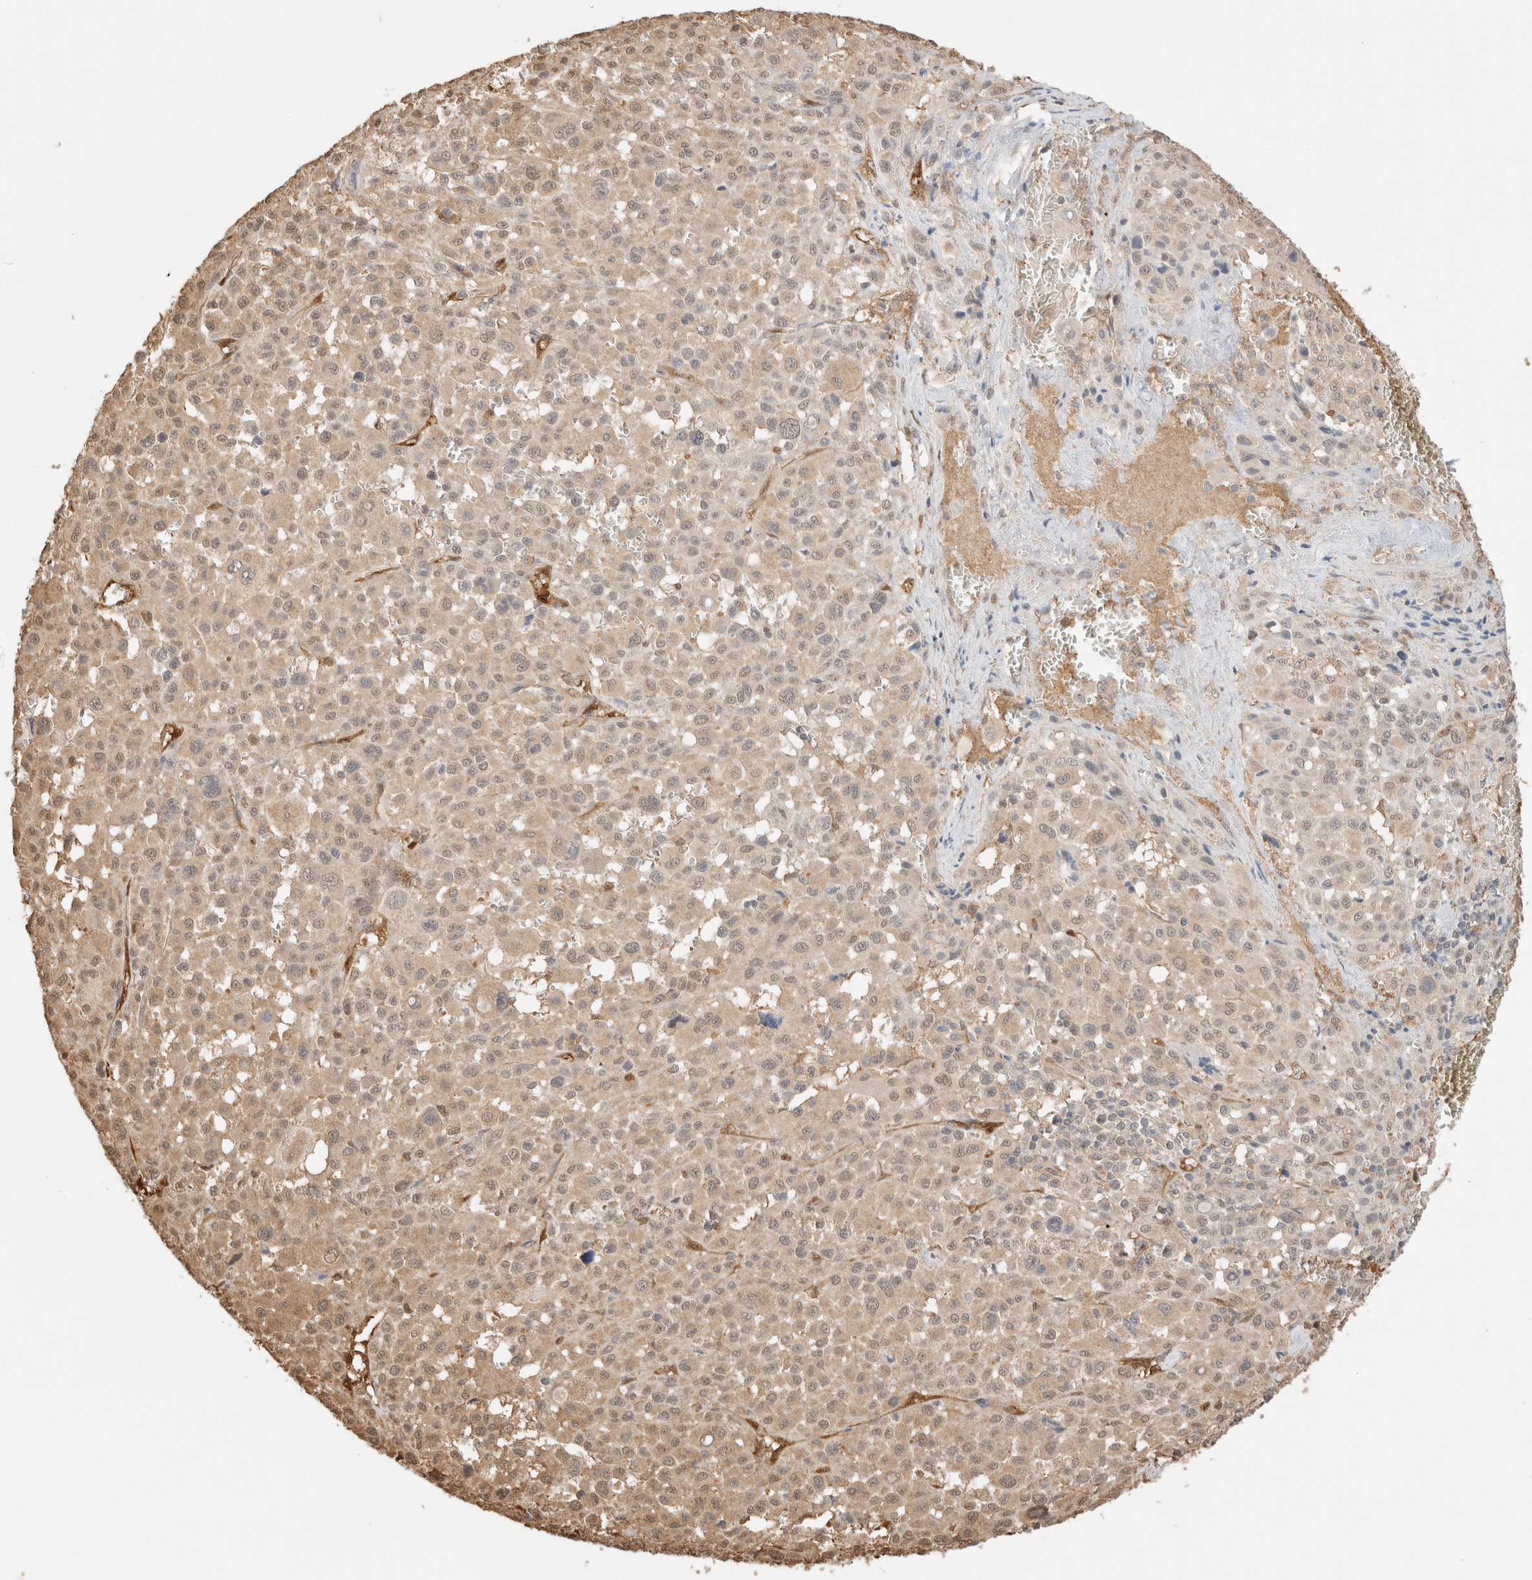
{"staining": {"intensity": "weak", "quantity": ">75%", "location": "cytoplasmic/membranous,nuclear"}, "tissue": "melanoma", "cell_type": "Tumor cells", "image_type": "cancer", "snomed": [{"axis": "morphology", "description": "Malignant melanoma, Metastatic site"}, {"axis": "topography", "description": "Skin"}], "caption": "Weak cytoplasmic/membranous and nuclear expression for a protein is appreciated in about >75% of tumor cells of melanoma using immunohistochemistry.", "gene": "YWHAH", "patient": {"sex": "female", "age": 74}}